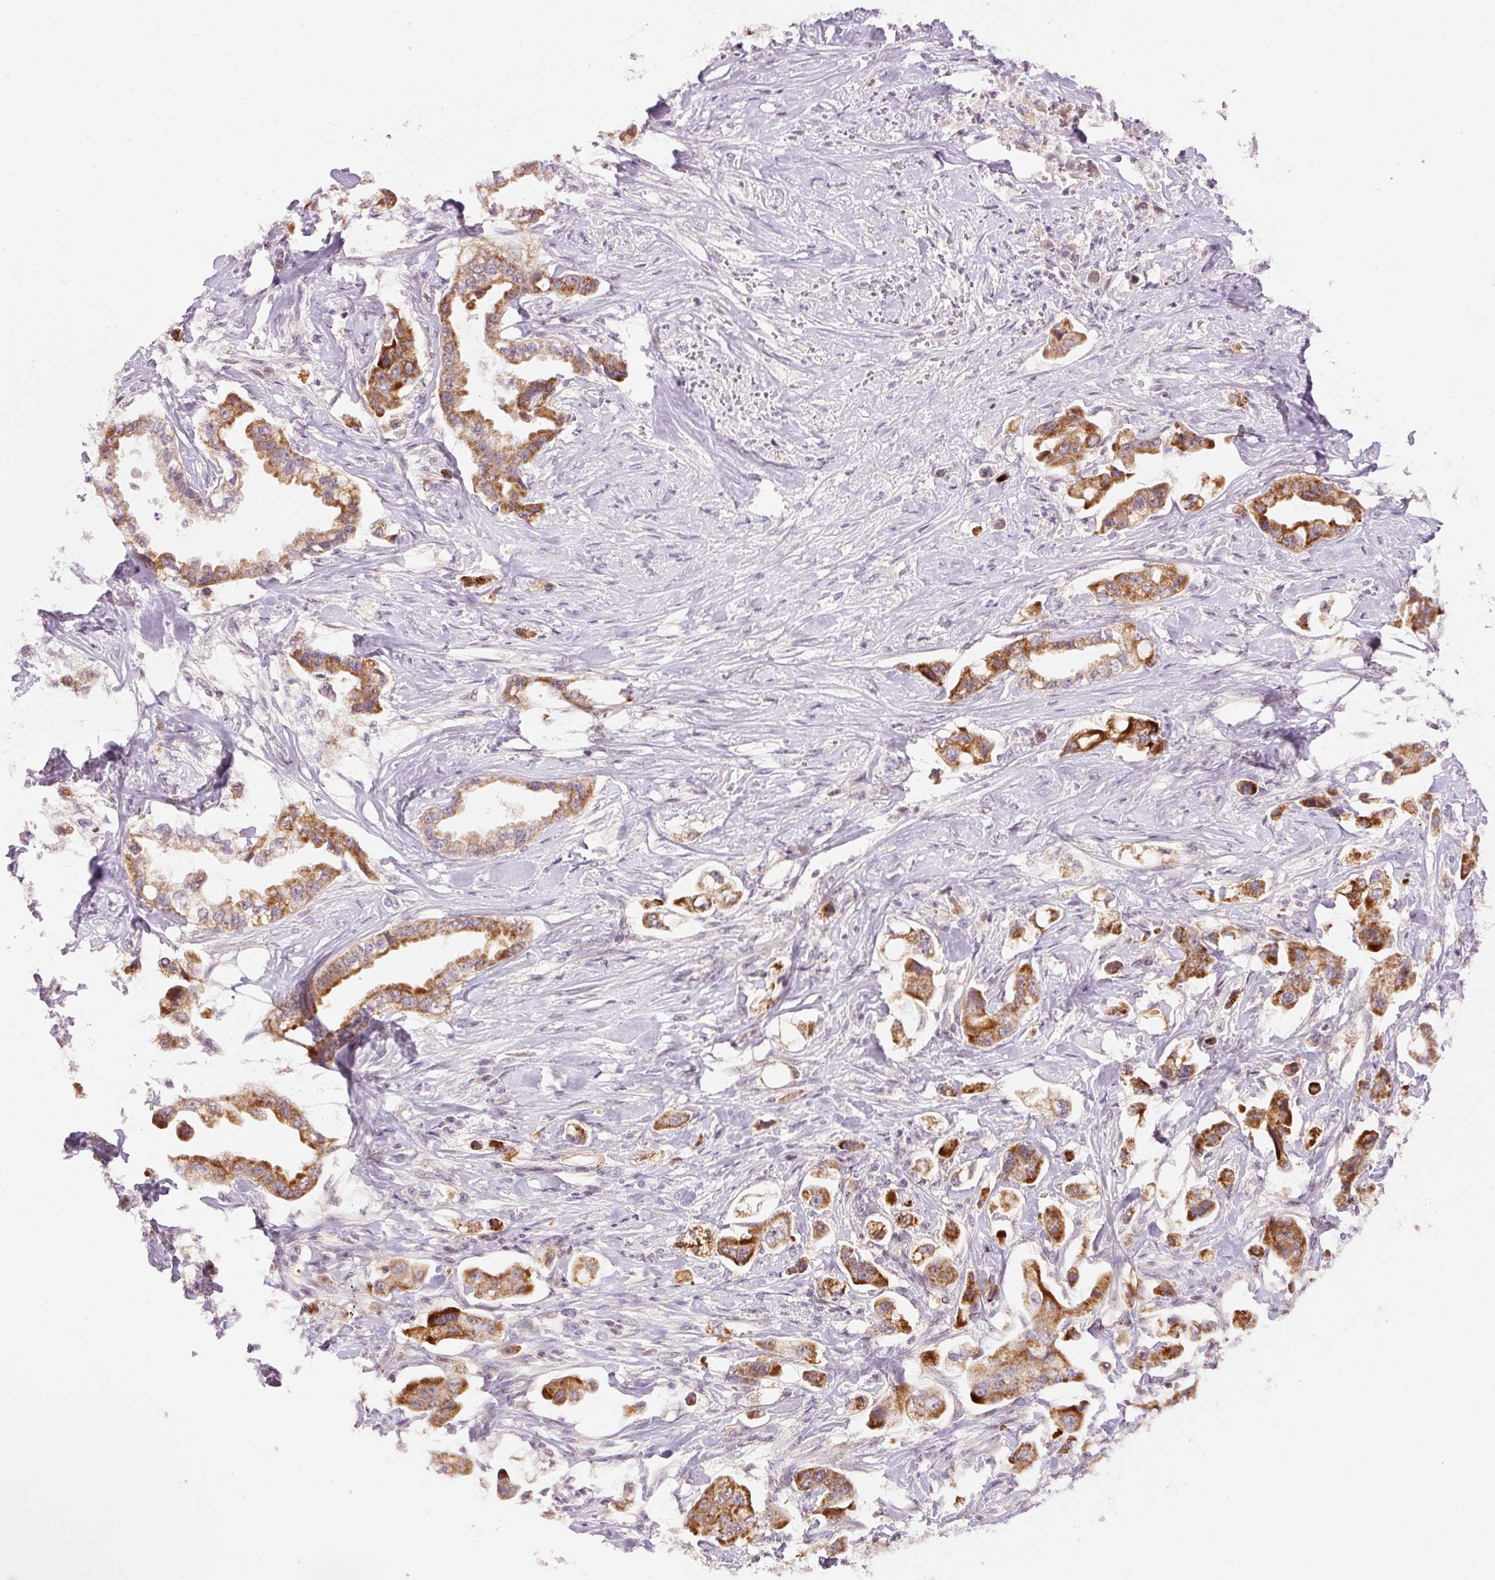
{"staining": {"intensity": "strong", "quantity": ">75%", "location": "cytoplasmic/membranous"}, "tissue": "stomach cancer", "cell_type": "Tumor cells", "image_type": "cancer", "snomed": [{"axis": "morphology", "description": "Adenocarcinoma, NOS"}, {"axis": "topography", "description": "Stomach"}], "caption": "Tumor cells exhibit strong cytoplasmic/membranous positivity in about >75% of cells in stomach cancer.", "gene": "ABHD11", "patient": {"sex": "male", "age": 62}}